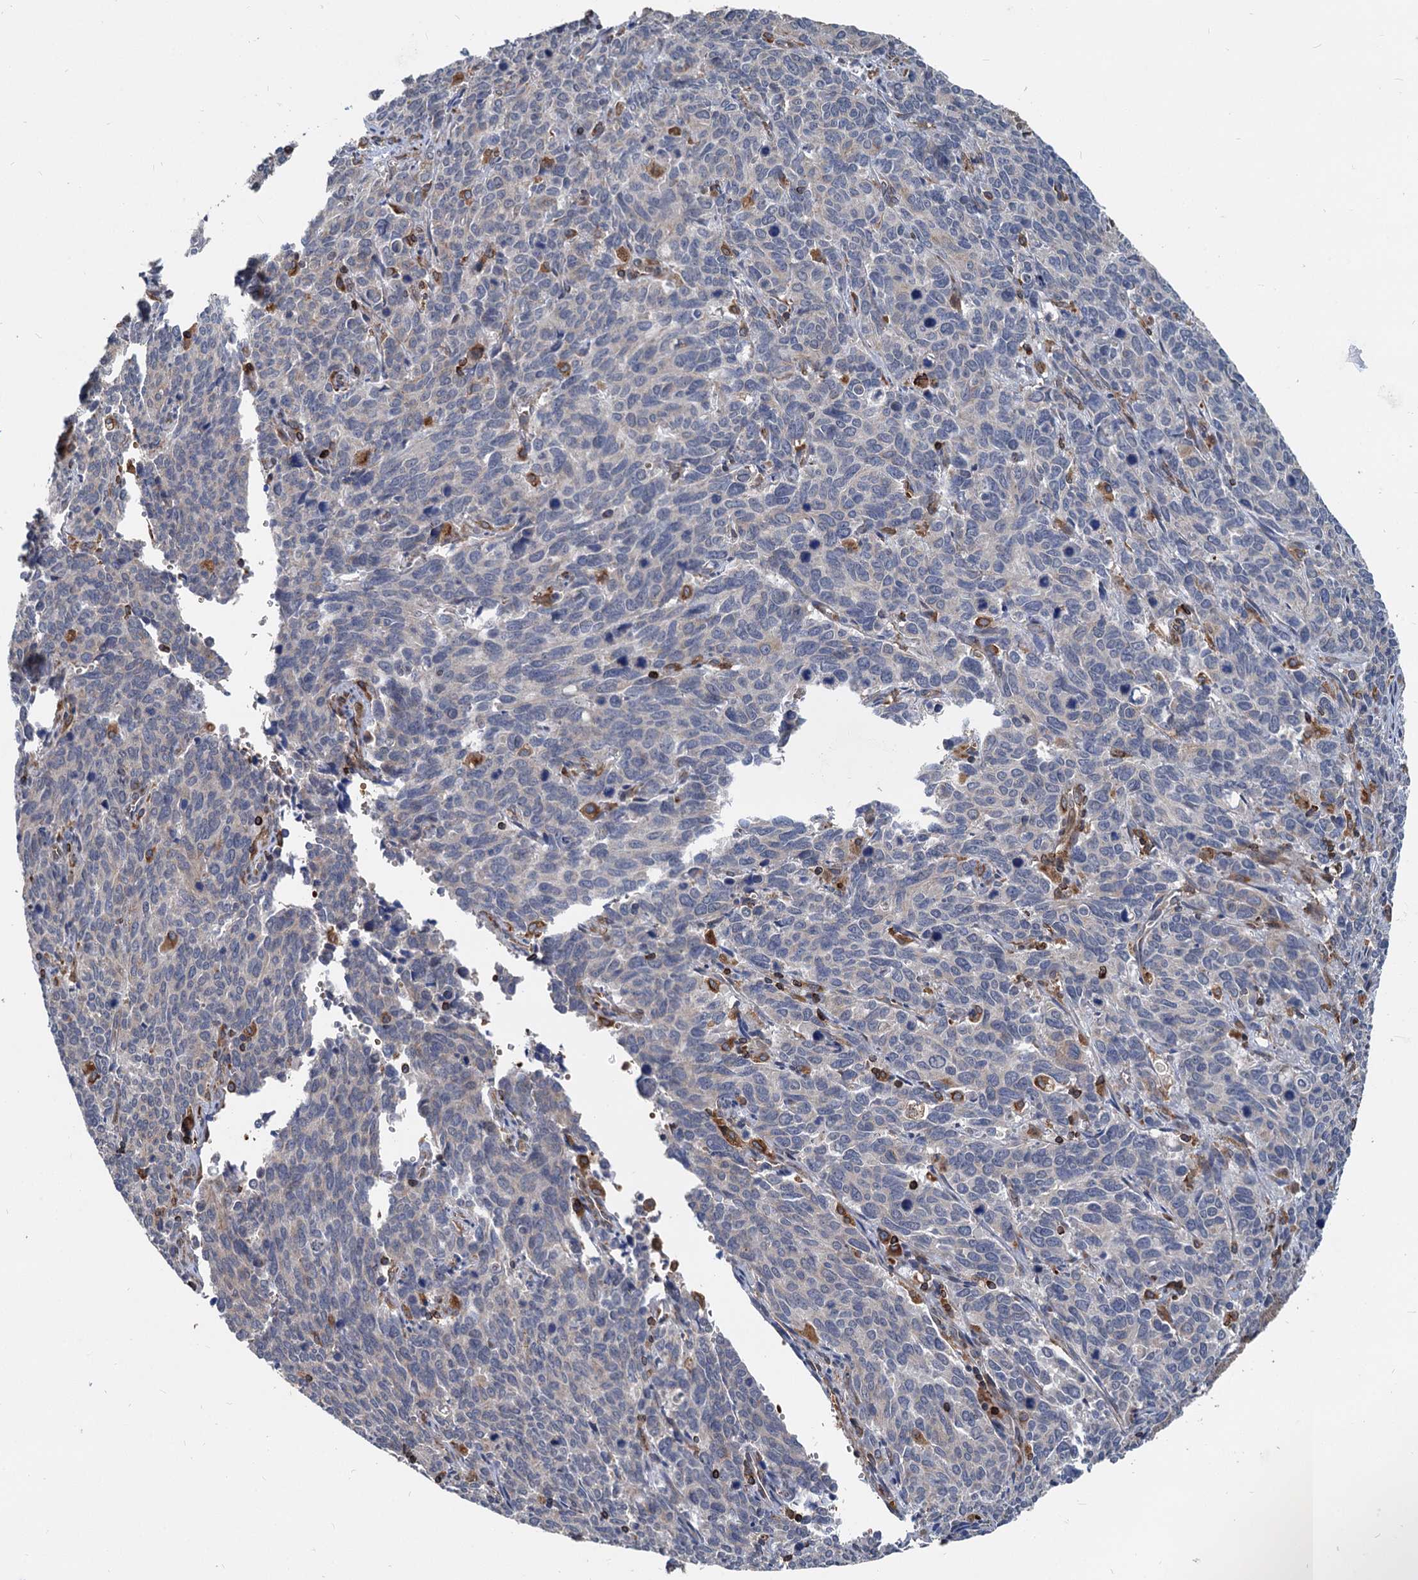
{"staining": {"intensity": "negative", "quantity": "none", "location": "none"}, "tissue": "cervical cancer", "cell_type": "Tumor cells", "image_type": "cancer", "snomed": [{"axis": "morphology", "description": "Squamous cell carcinoma, NOS"}, {"axis": "topography", "description": "Cervix"}], "caption": "Tumor cells show no significant positivity in cervical cancer (squamous cell carcinoma).", "gene": "STIM1", "patient": {"sex": "female", "age": 60}}